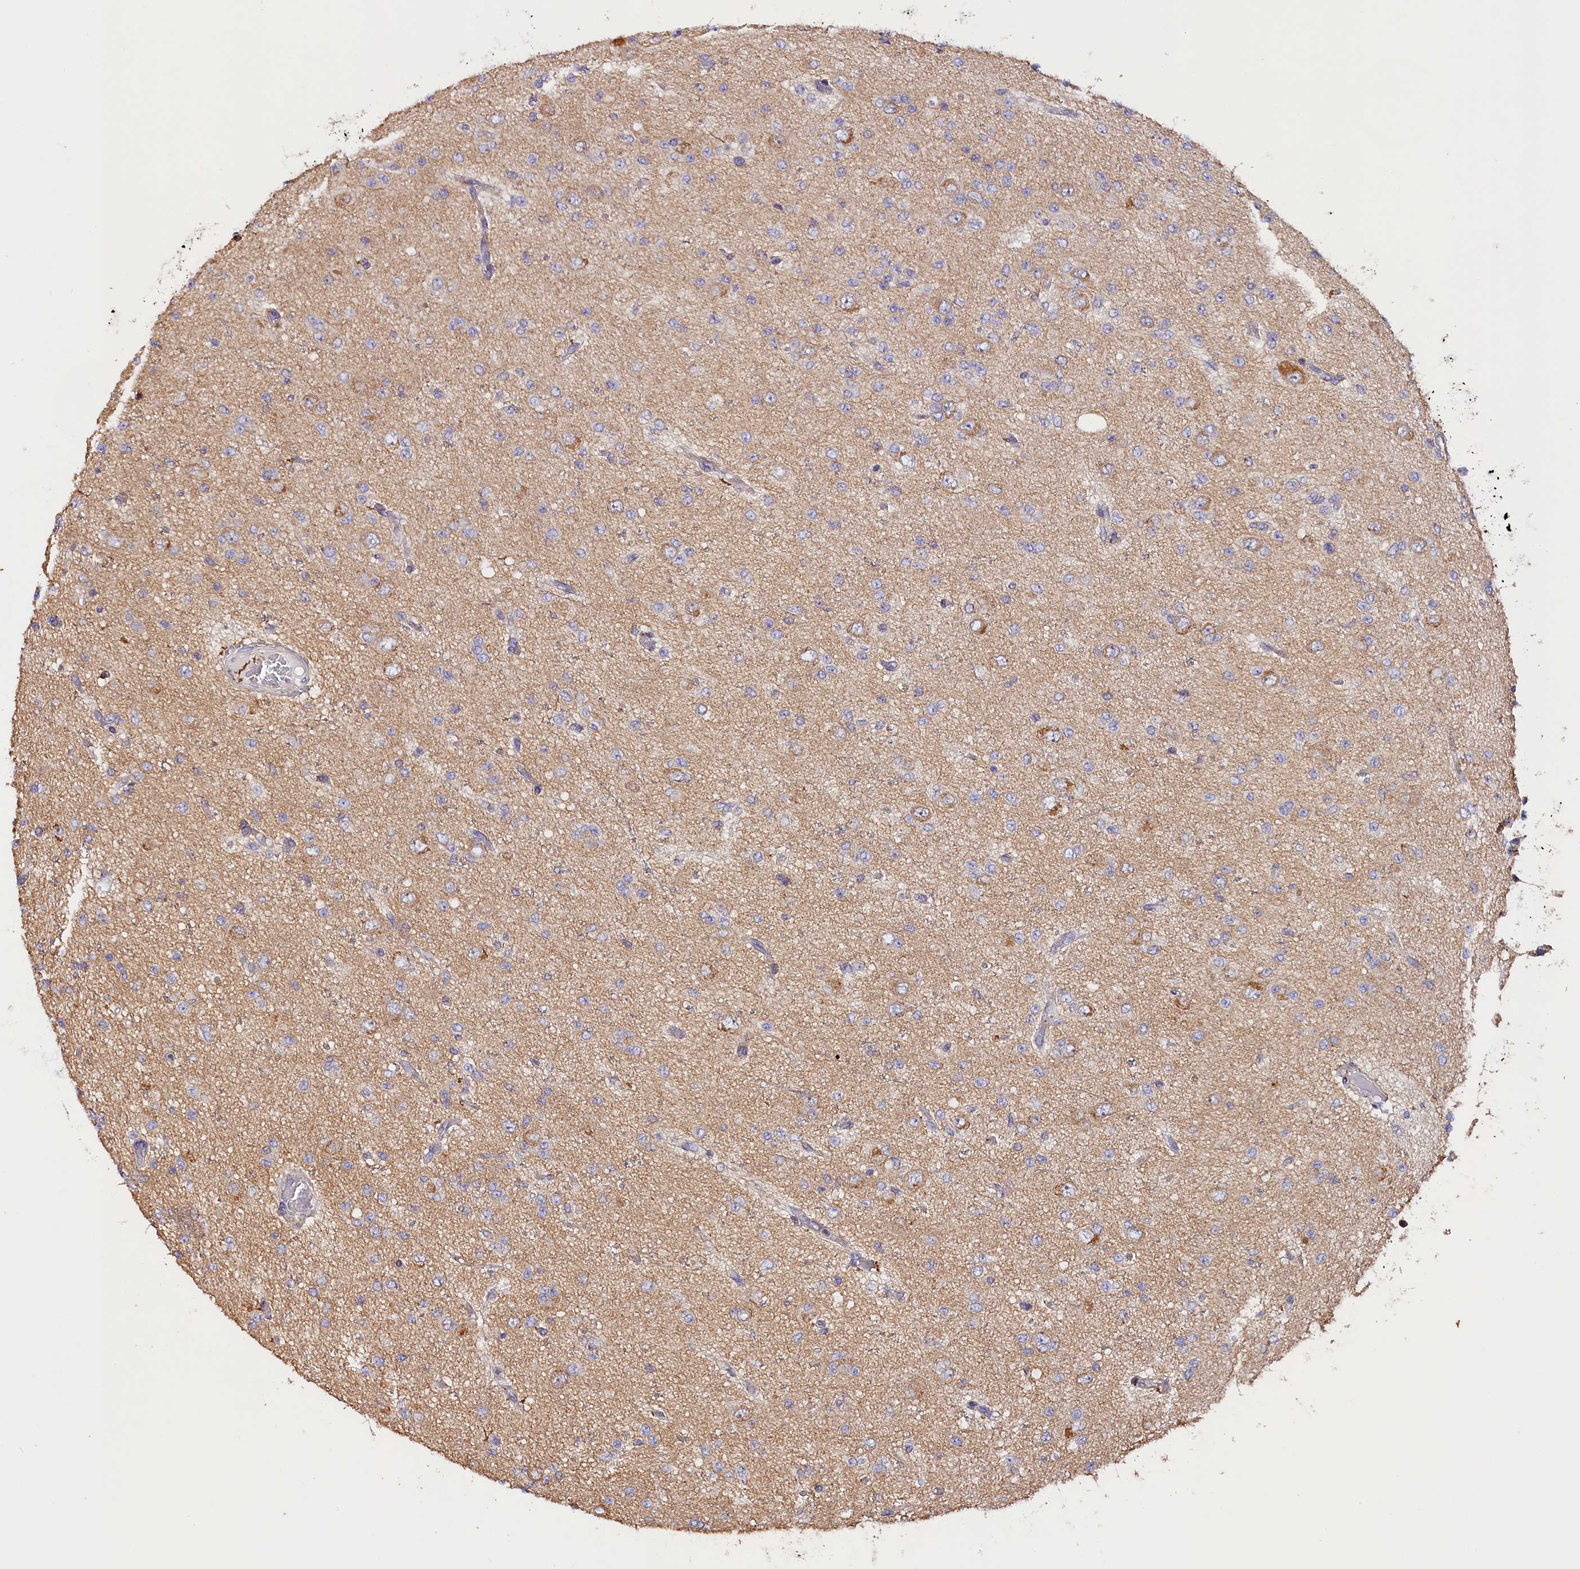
{"staining": {"intensity": "negative", "quantity": "none", "location": "none"}, "tissue": "glioma", "cell_type": "Tumor cells", "image_type": "cancer", "snomed": [{"axis": "morphology", "description": "Glioma, malignant, High grade"}, {"axis": "topography", "description": "pancreas cauda"}], "caption": "Immunohistochemistry (IHC) photomicrograph of neoplastic tissue: malignant glioma (high-grade) stained with DAB (3,3'-diaminobenzidine) displays no significant protein positivity in tumor cells.", "gene": "KATNB1", "patient": {"sex": "male", "age": 60}}